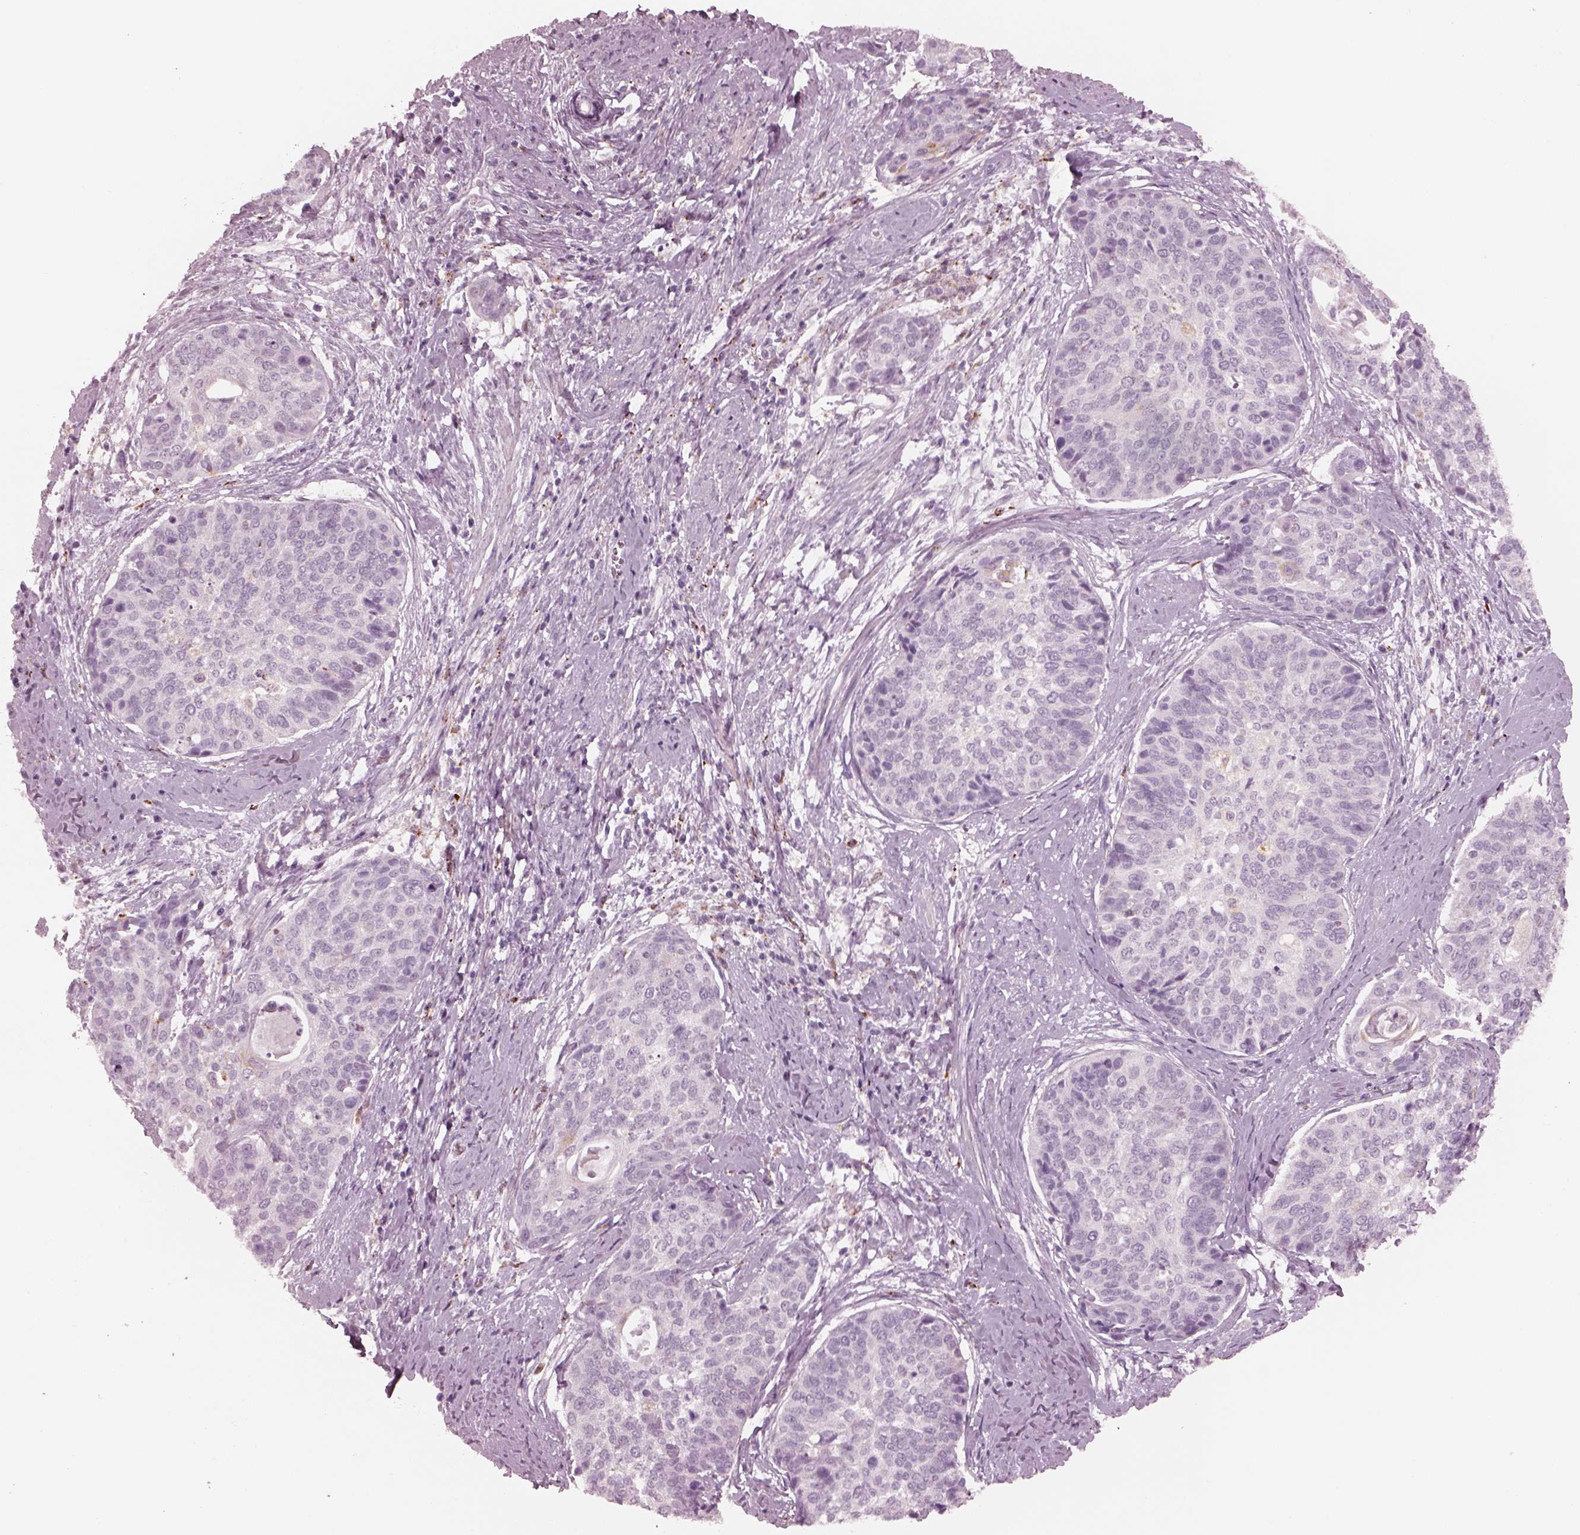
{"staining": {"intensity": "negative", "quantity": "none", "location": "none"}, "tissue": "cervical cancer", "cell_type": "Tumor cells", "image_type": "cancer", "snomed": [{"axis": "morphology", "description": "Squamous cell carcinoma, NOS"}, {"axis": "topography", "description": "Cervix"}], "caption": "An immunohistochemistry (IHC) histopathology image of cervical squamous cell carcinoma is shown. There is no staining in tumor cells of cervical squamous cell carcinoma. The staining is performed using DAB (3,3'-diaminobenzidine) brown chromogen with nuclei counter-stained in using hematoxylin.", "gene": "SLAMF8", "patient": {"sex": "female", "age": 69}}